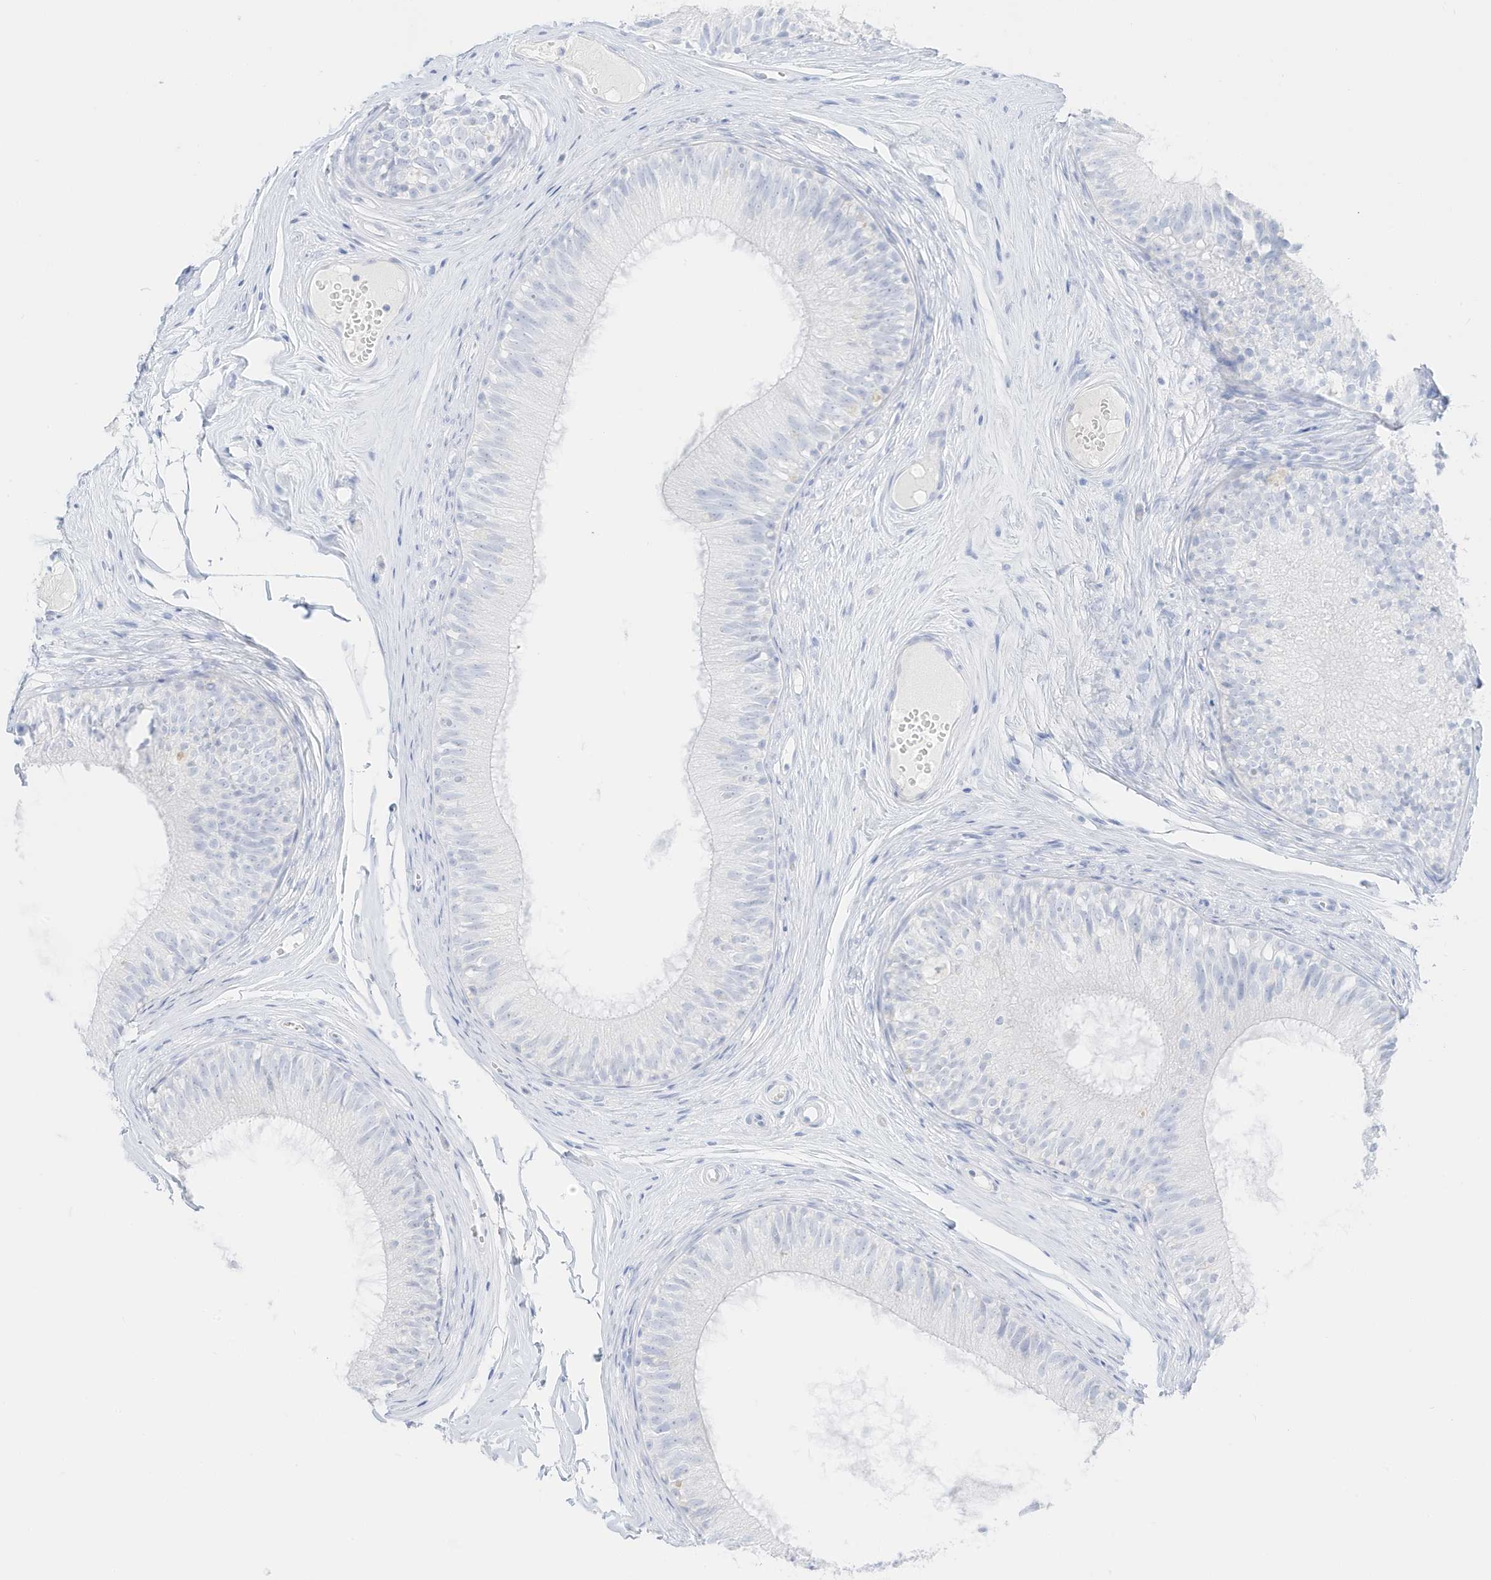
{"staining": {"intensity": "negative", "quantity": "none", "location": "none"}, "tissue": "epididymis", "cell_type": "Glandular cells", "image_type": "normal", "snomed": [{"axis": "morphology", "description": "Normal tissue, NOS"}, {"axis": "morphology", "description": "Seminoma in situ"}, {"axis": "topography", "description": "Testis"}, {"axis": "topography", "description": "Epididymis"}], "caption": "Epididymis was stained to show a protein in brown. There is no significant expression in glandular cells. Brightfield microscopy of immunohistochemistry (IHC) stained with DAB (brown) and hematoxylin (blue), captured at high magnification.", "gene": "SLC22A13", "patient": {"sex": "male", "age": 28}}